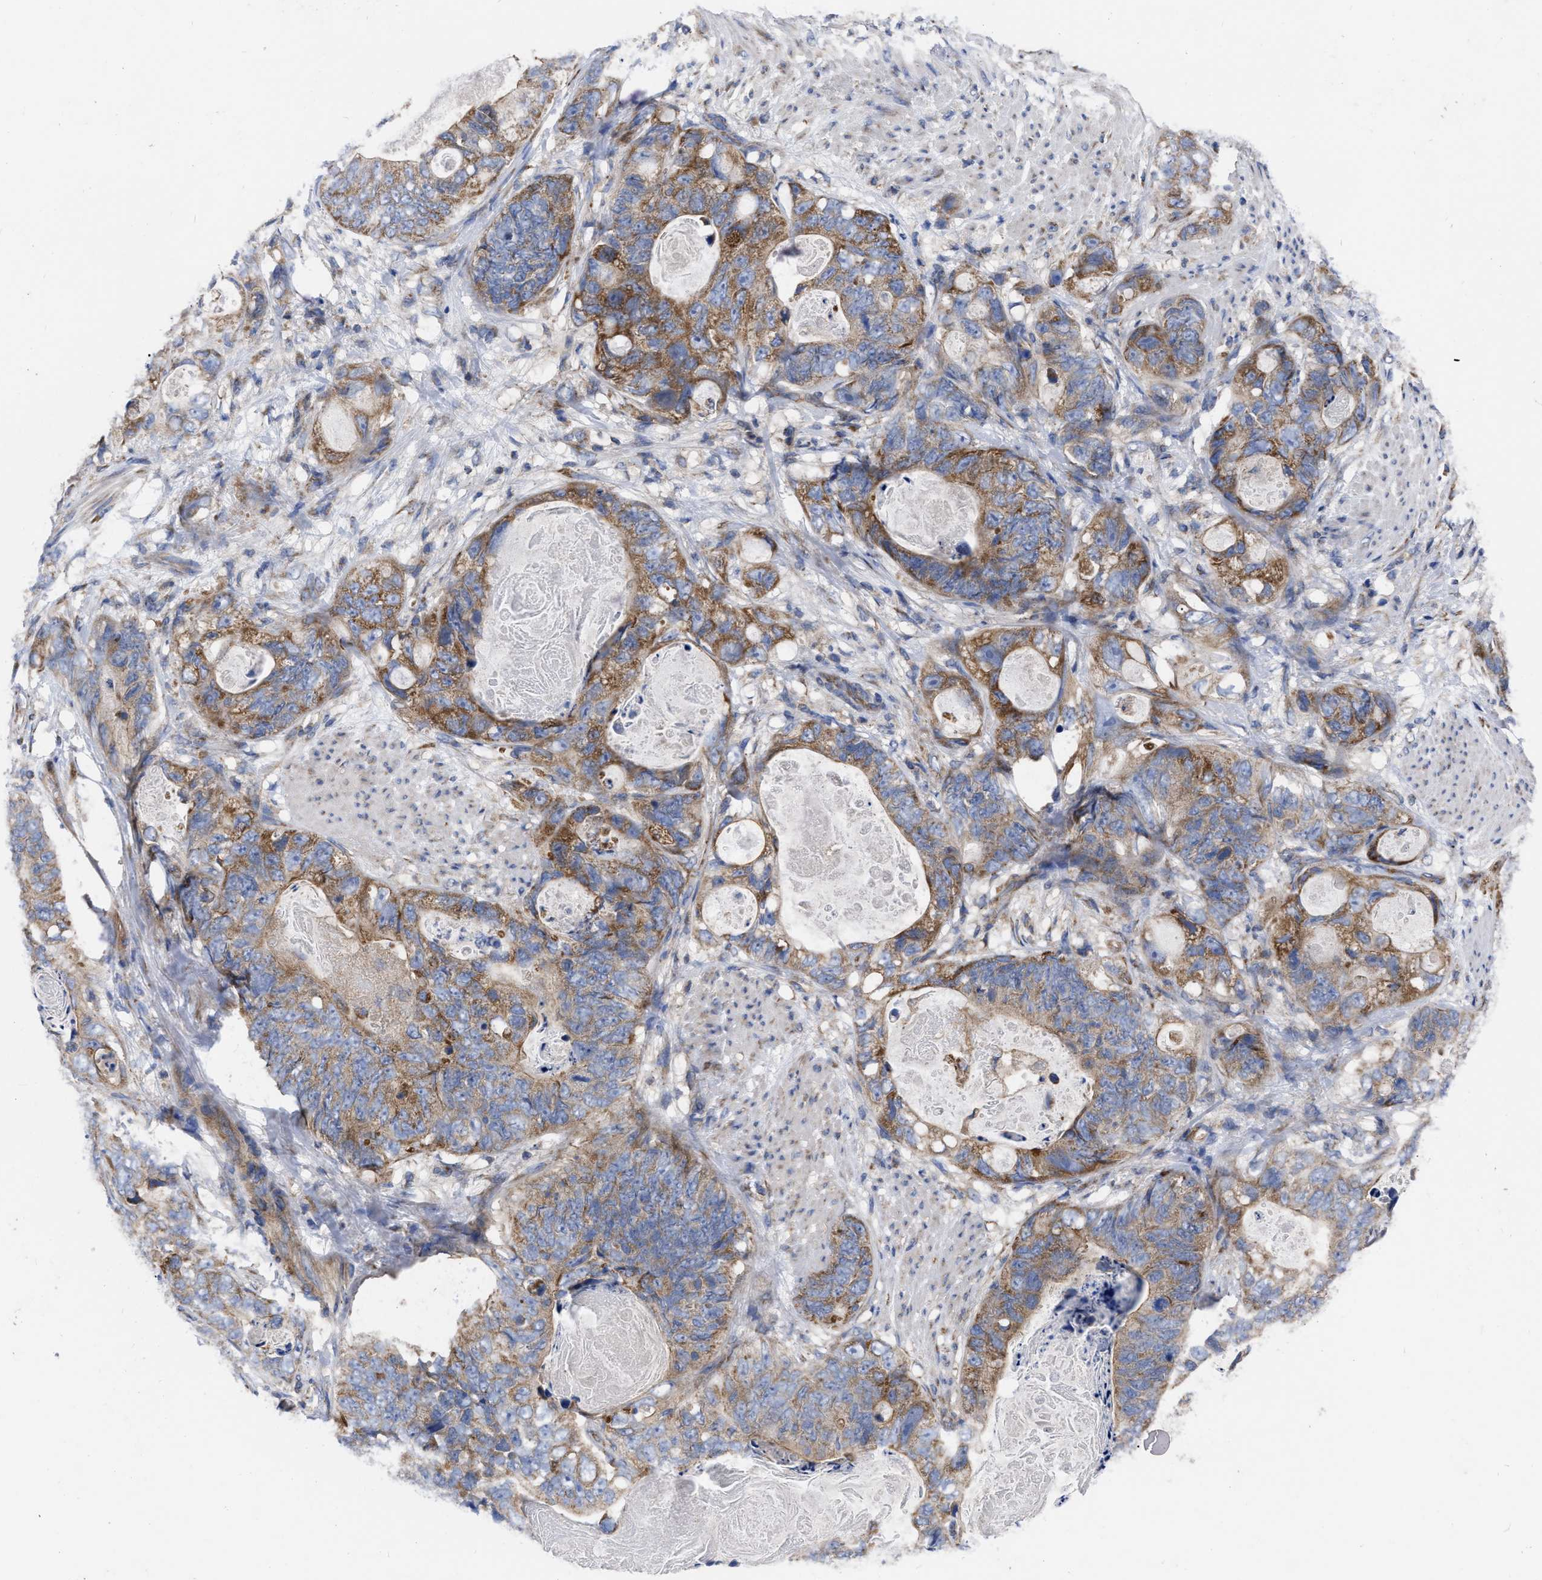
{"staining": {"intensity": "moderate", "quantity": ">75%", "location": "cytoplasmic/membranous"}, "tissue": "stomach cancer", "cell_type": "Tumor cells", "image_type": "cancer", "snomed": [{"axis": "morphology", "description": "Adenocarcinoma, NOS"}, {"axis": "topography", "description": "Stomach"}], "caption": "Brown immunohistochemical staining in human stomach cancer exhibits moderate cytoplasmic/membranous expression in approximately >75% of tumor cells.", "gene": "CDKN2C", "patient": {"sex": "female", "age": 89}}